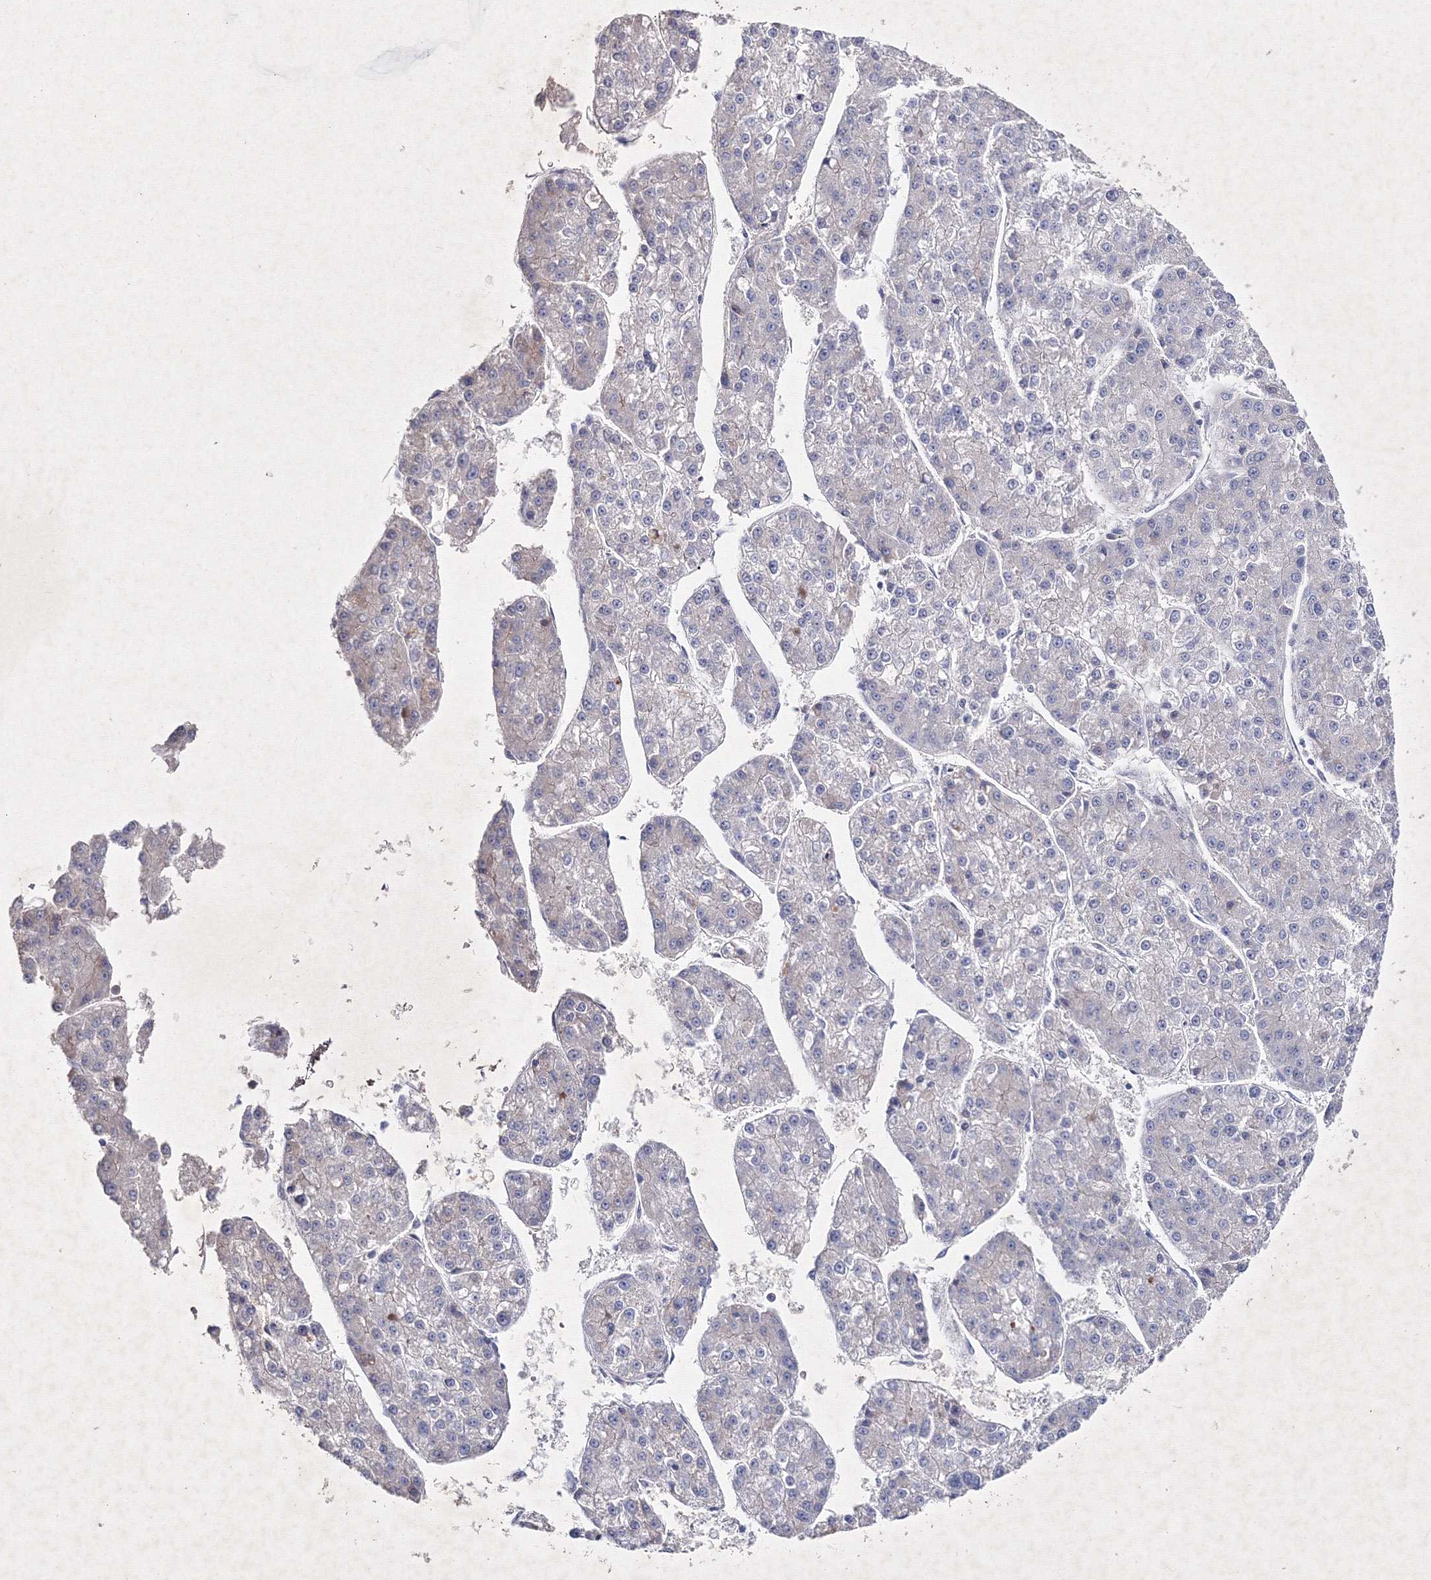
{"staining": {"intensity": "negative", "quantity": "none", "location": "none"}, "tissue": "liver cancer", "cell_type": "Tumor cells", "image_type": "cancer", "snomed": [{"axis": "morphology", "description": "Carcinoma, Hepatocellular, NOS"}, {"axis": "topography", "description": "Liver"}], "caption": "Immunohistochemistry (IHC) of human liver hepatocellular carcinoma demonstrates no positivity in tumor cells.", "gene": "SMIM29", "patient": {"sex": "female", "age": 73}}